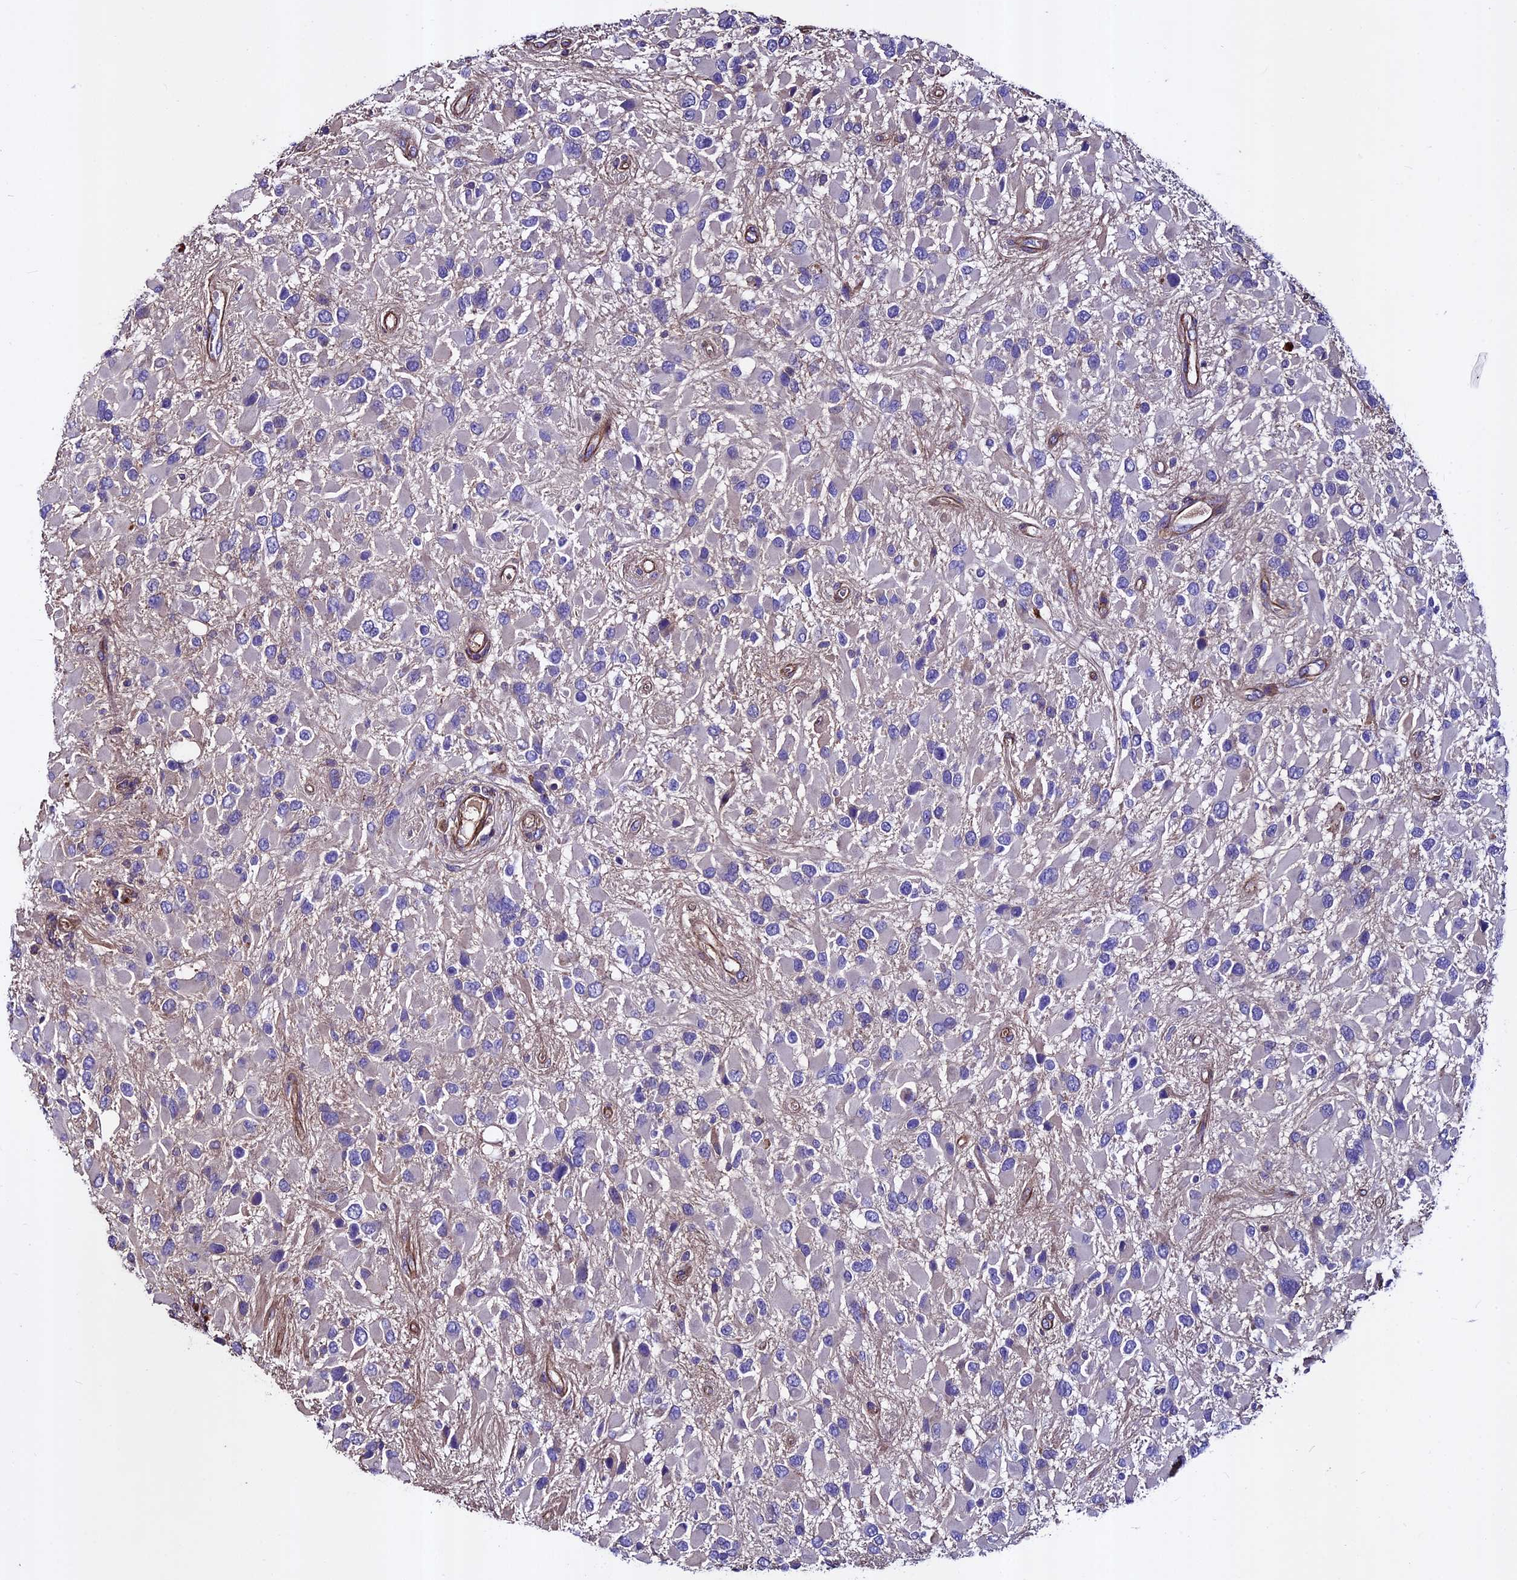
{"staining": {"intensity": "negative", "quantity": "none", "location": "none"}, "tissue": "glioma", "cell_type": "Tumor cells", "image_type": "cancer", "snomed": [{"axis": "morphology", "description": "Glioma, malignant, High grade"}, {"axis": "topography", "description": "Brain"}], "caption": "Tumor cells show no significant protein staining in glioma.", "gene": "EVA1B", "patient": {"sex": "male", "age": 53}}